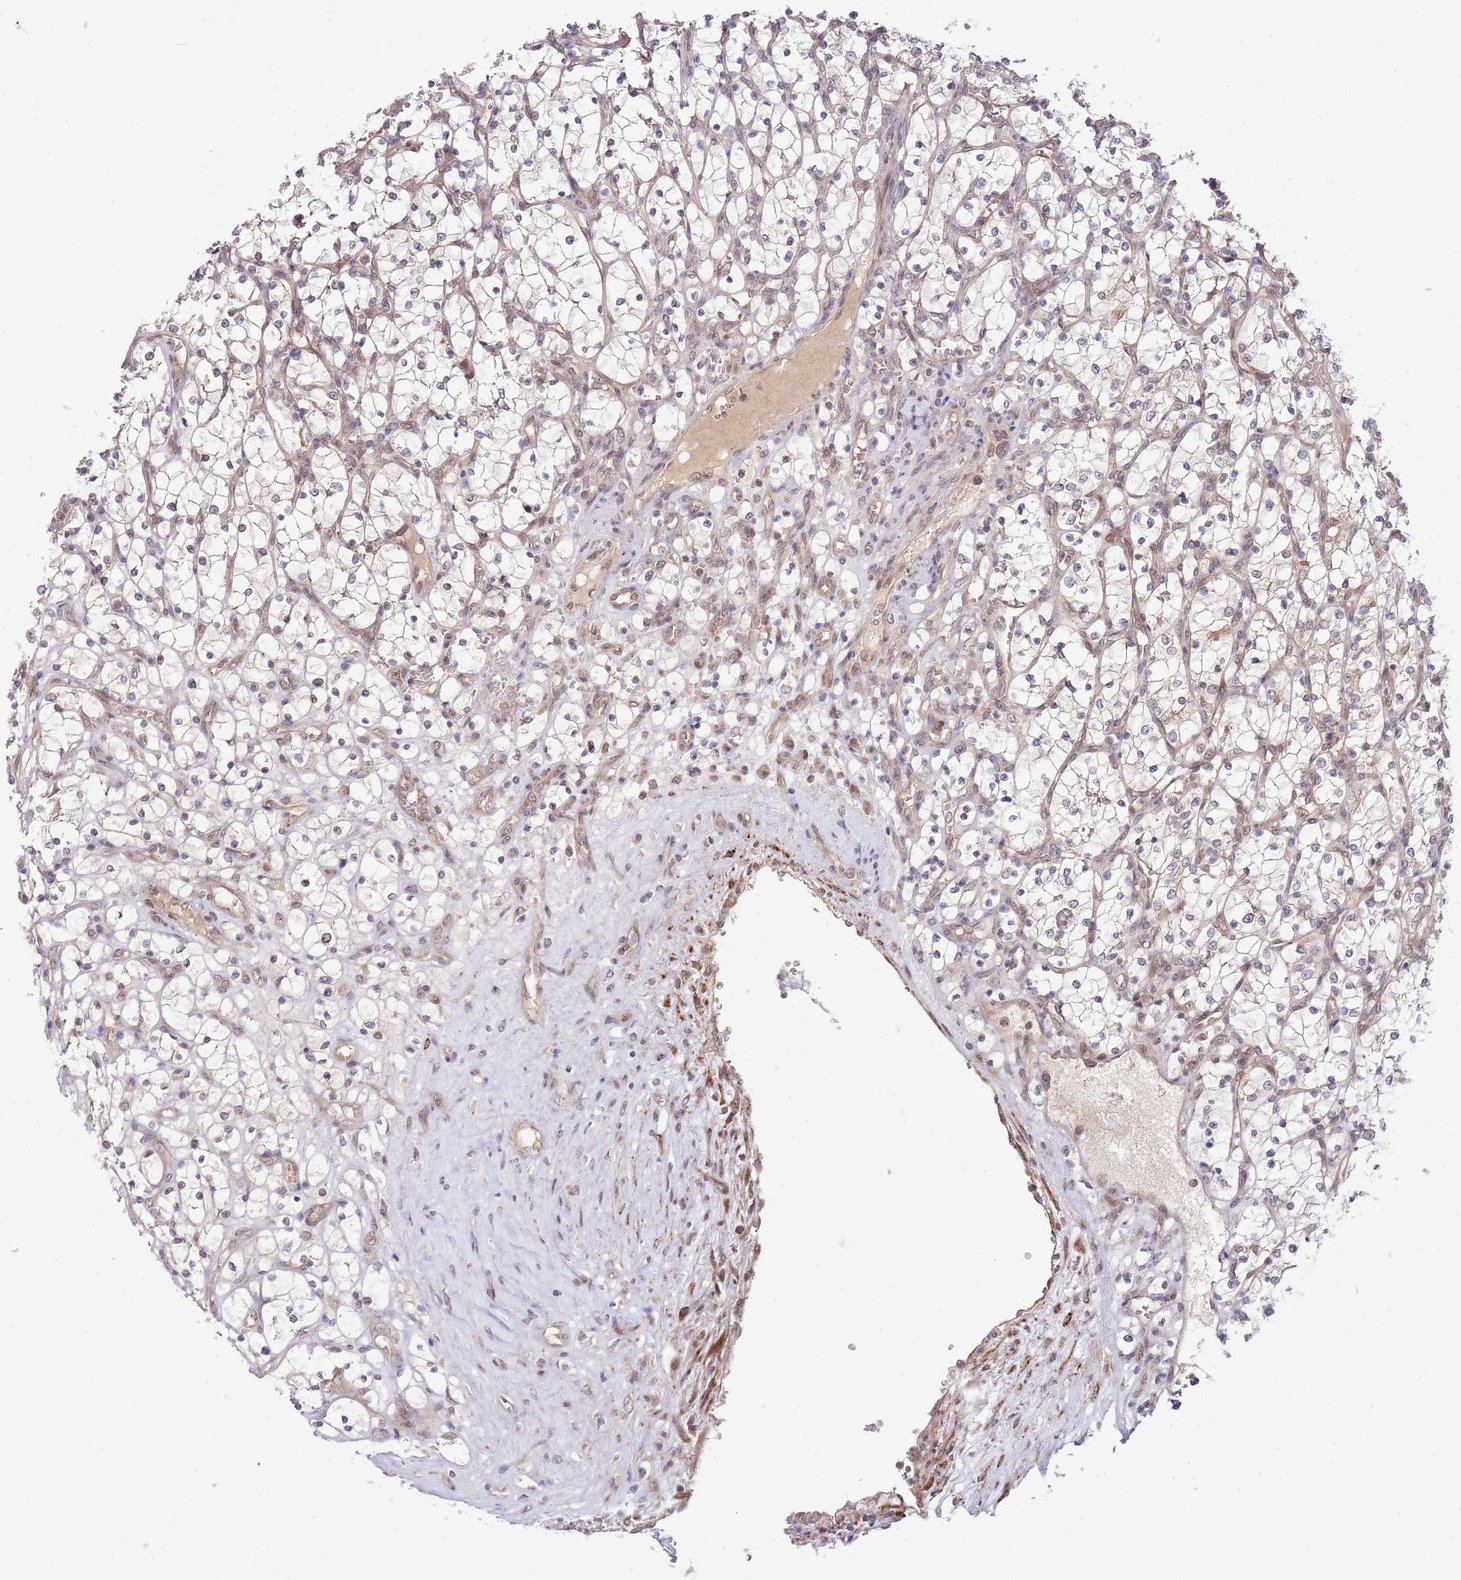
{"staining": {"intensity": "negative", "quantity": "none", "location": "none"}, "tissue": "renal cancer", "cell_type": "Tumor cells", "image_type": "cancer", "snomed": [{"axis": "morphology", "description": "Adenocarcinoma, NOS"}, {"axis": "topography", "description": "Kidney"}], "caption": "Renal adenocarcinoma was stained to show a protein in brown. There is no significant expression in tumor cells.", "gene": "CHD1", "patient": {"sex": "female", "age": 69}}